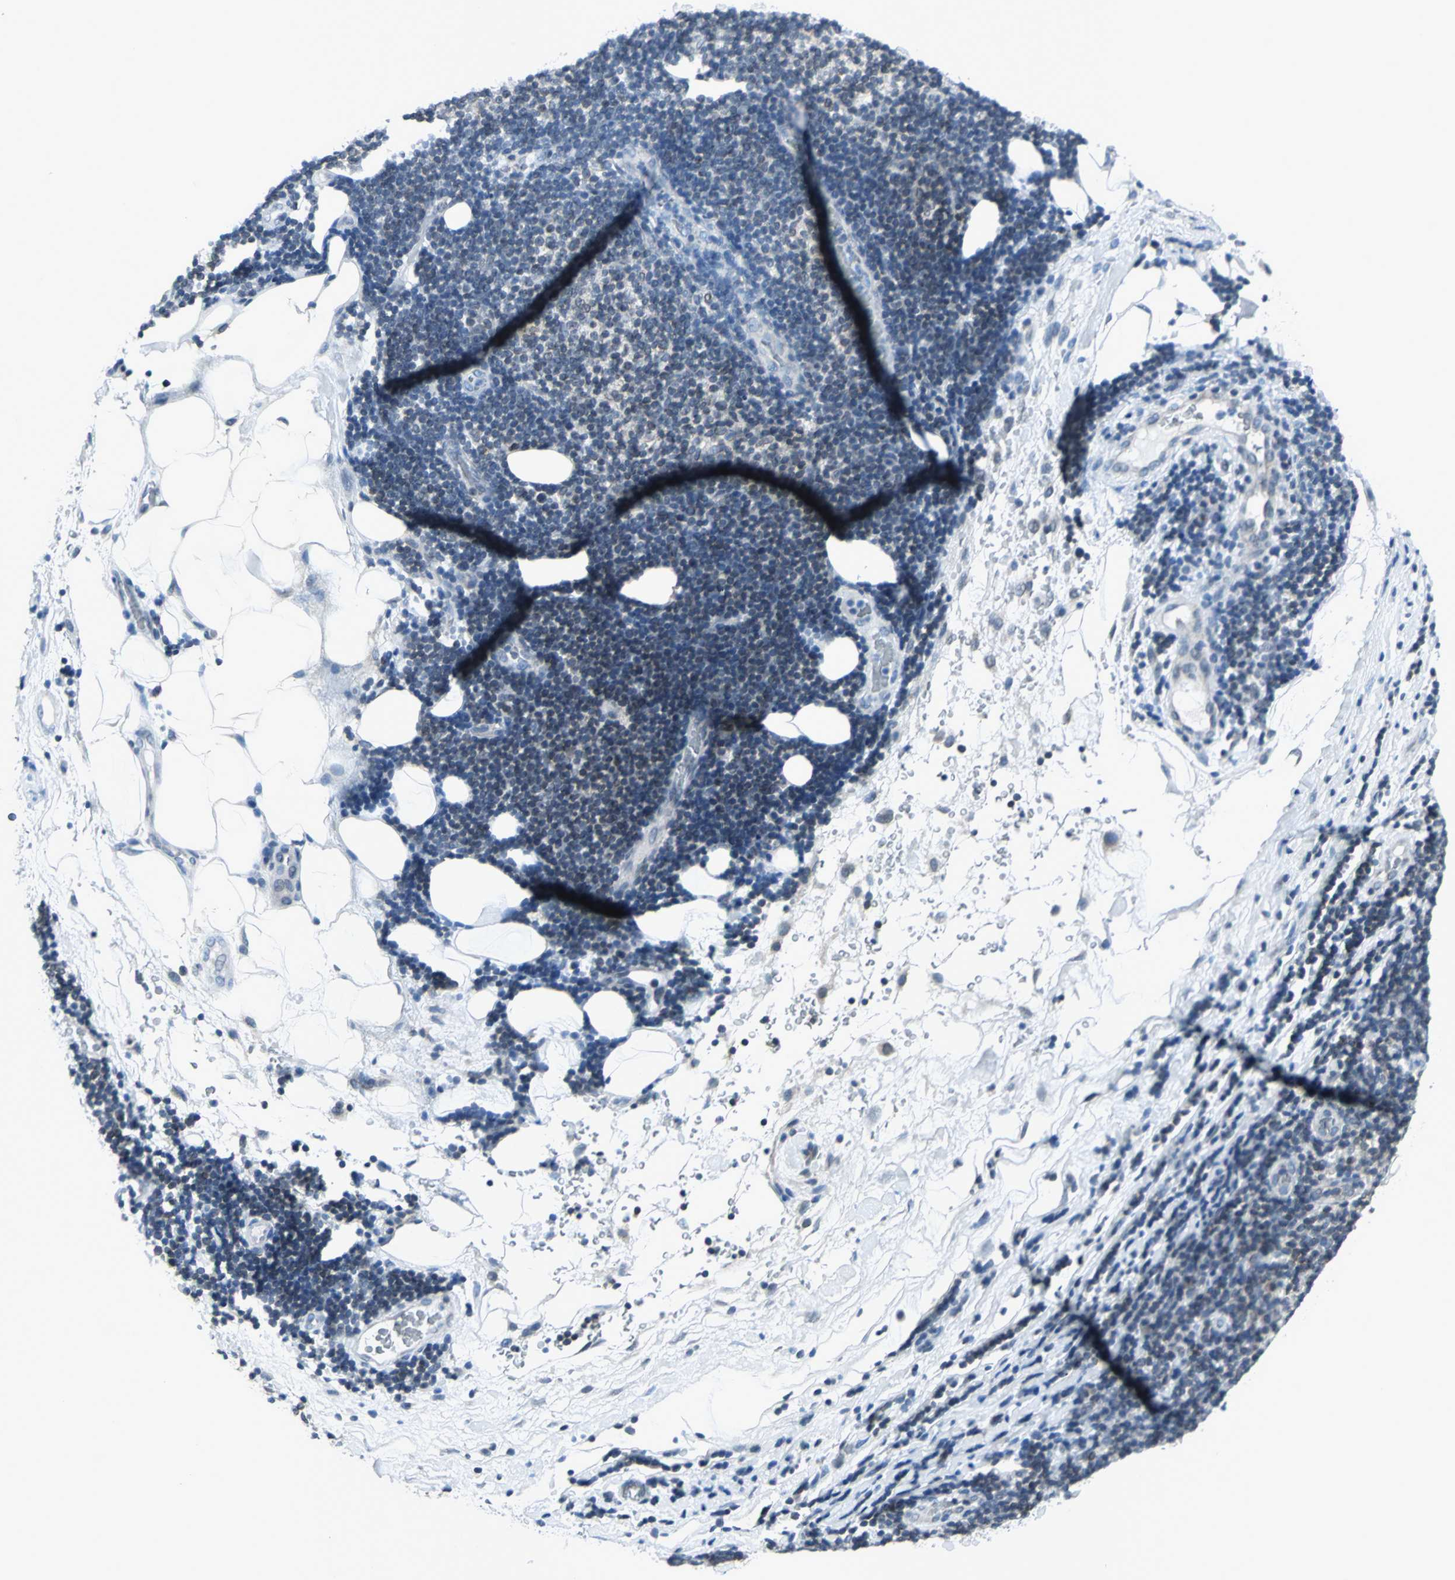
{"staining": {"intensity": "weak", "quantity": "25%-75%", "location": "cytoplasmic/membranous"}, "tissue": "lymphoma", "cell_type": "Tumor cells", "image_type": "cancer", "snomed": [{"axis": "morphology", "description": "Malignant lymphoma, non-Hodgkin's type, Low grade"}, {"axis": "topography", "description": "Lymph node"}], "caption": "A brown stain shows weak cytoplasmic/membranous staining of a protein in lymphoma tumor cells.", "gene": "SNUPN", "patient": {"sex": "male", "age": 83}}